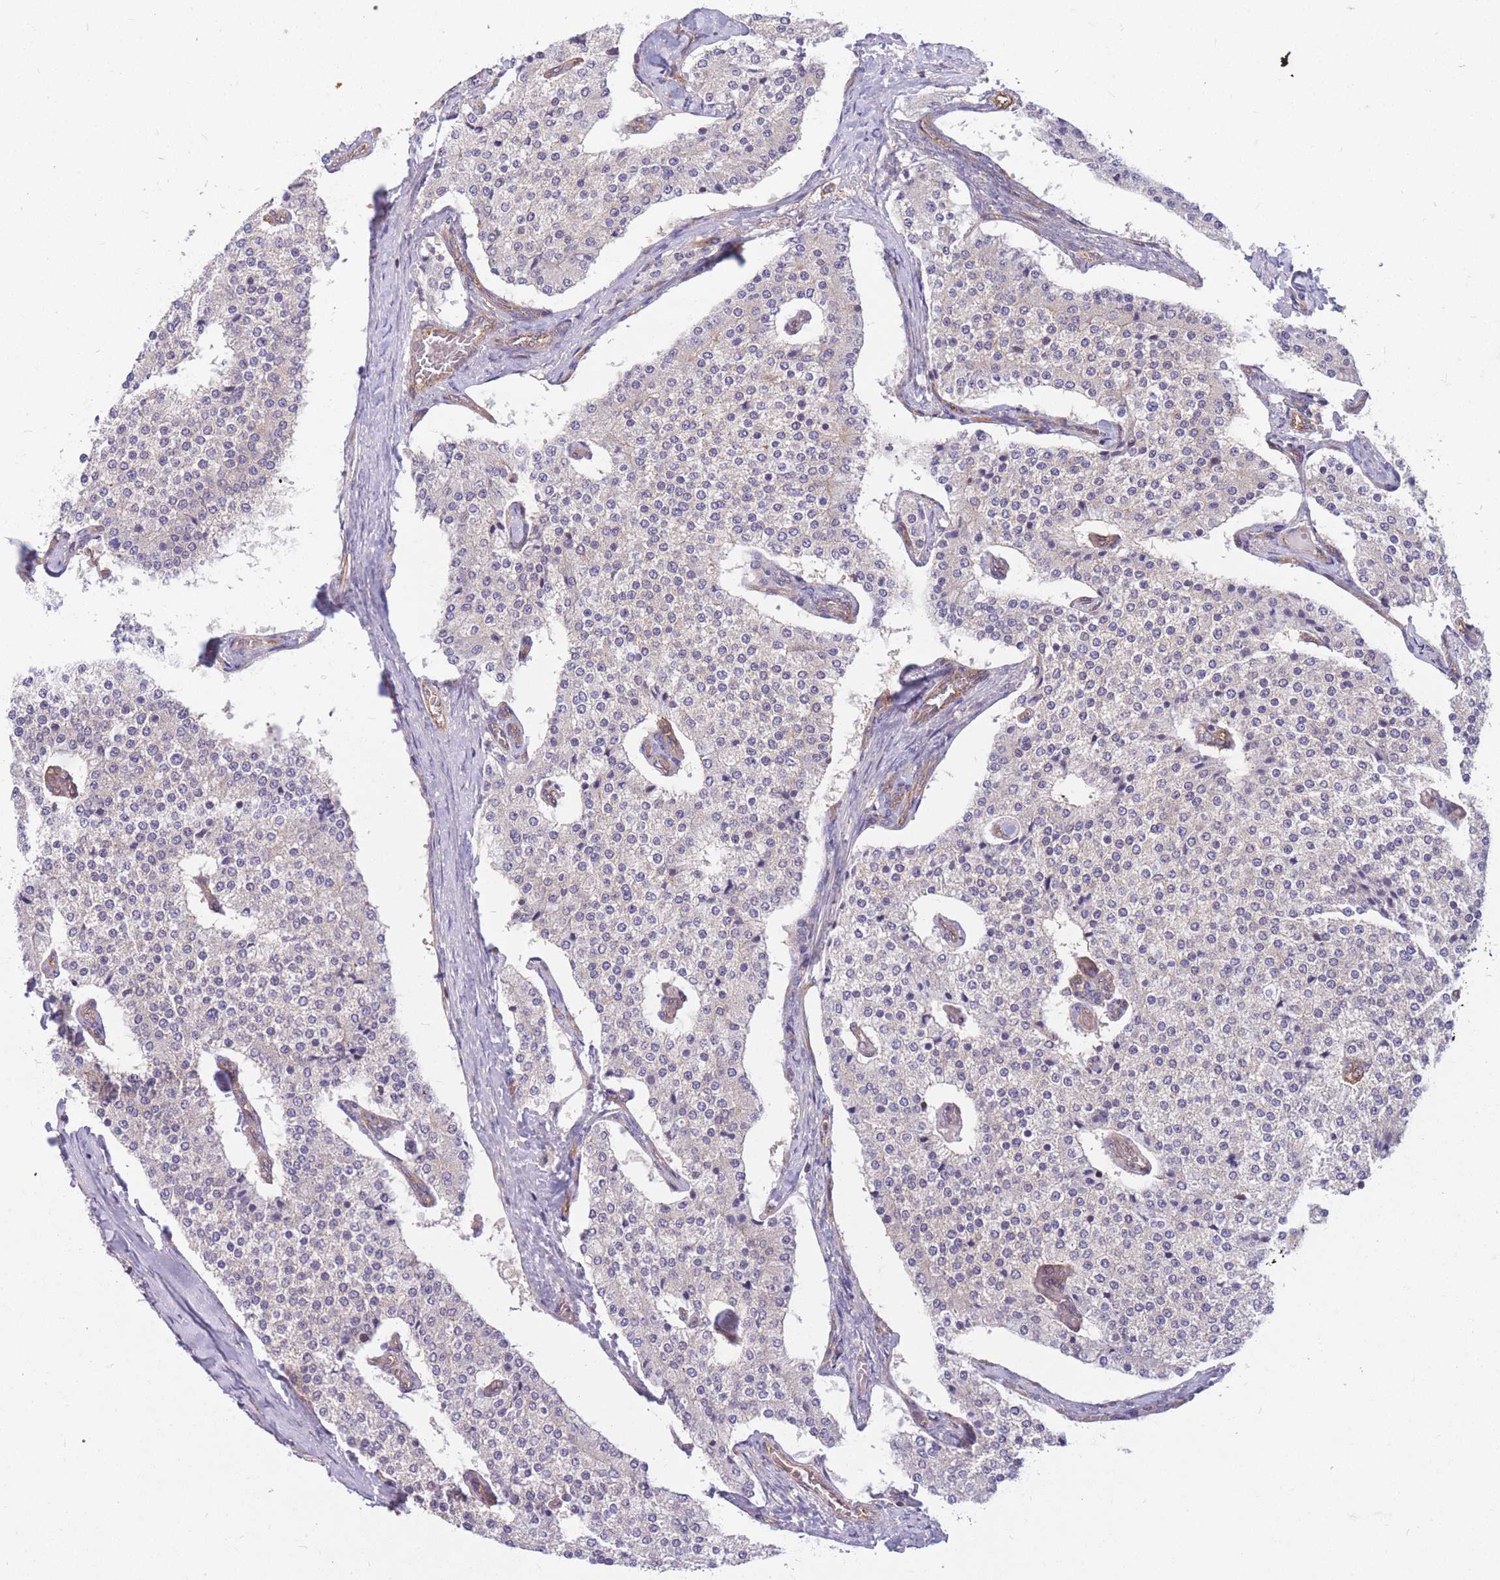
{"staining": {"intensity": "negative", "quantity": "none", "location": "none"}, "tissue": "carcinoid", "cell_type": "Tumor cells", "image_type": "cancer", "snomed": [{"axis": "morphology", "description": "Carcinoid, malignant, NOS"}, {"axis": "topography", "description": "Colon"}], "caption": "Photomicrograph shows no protein expression in tumor cells of carcinoid tissue. Nuclei are stained in blue.", "gene": "GGA1", "patient": {"sex": "female", "age": 52}}